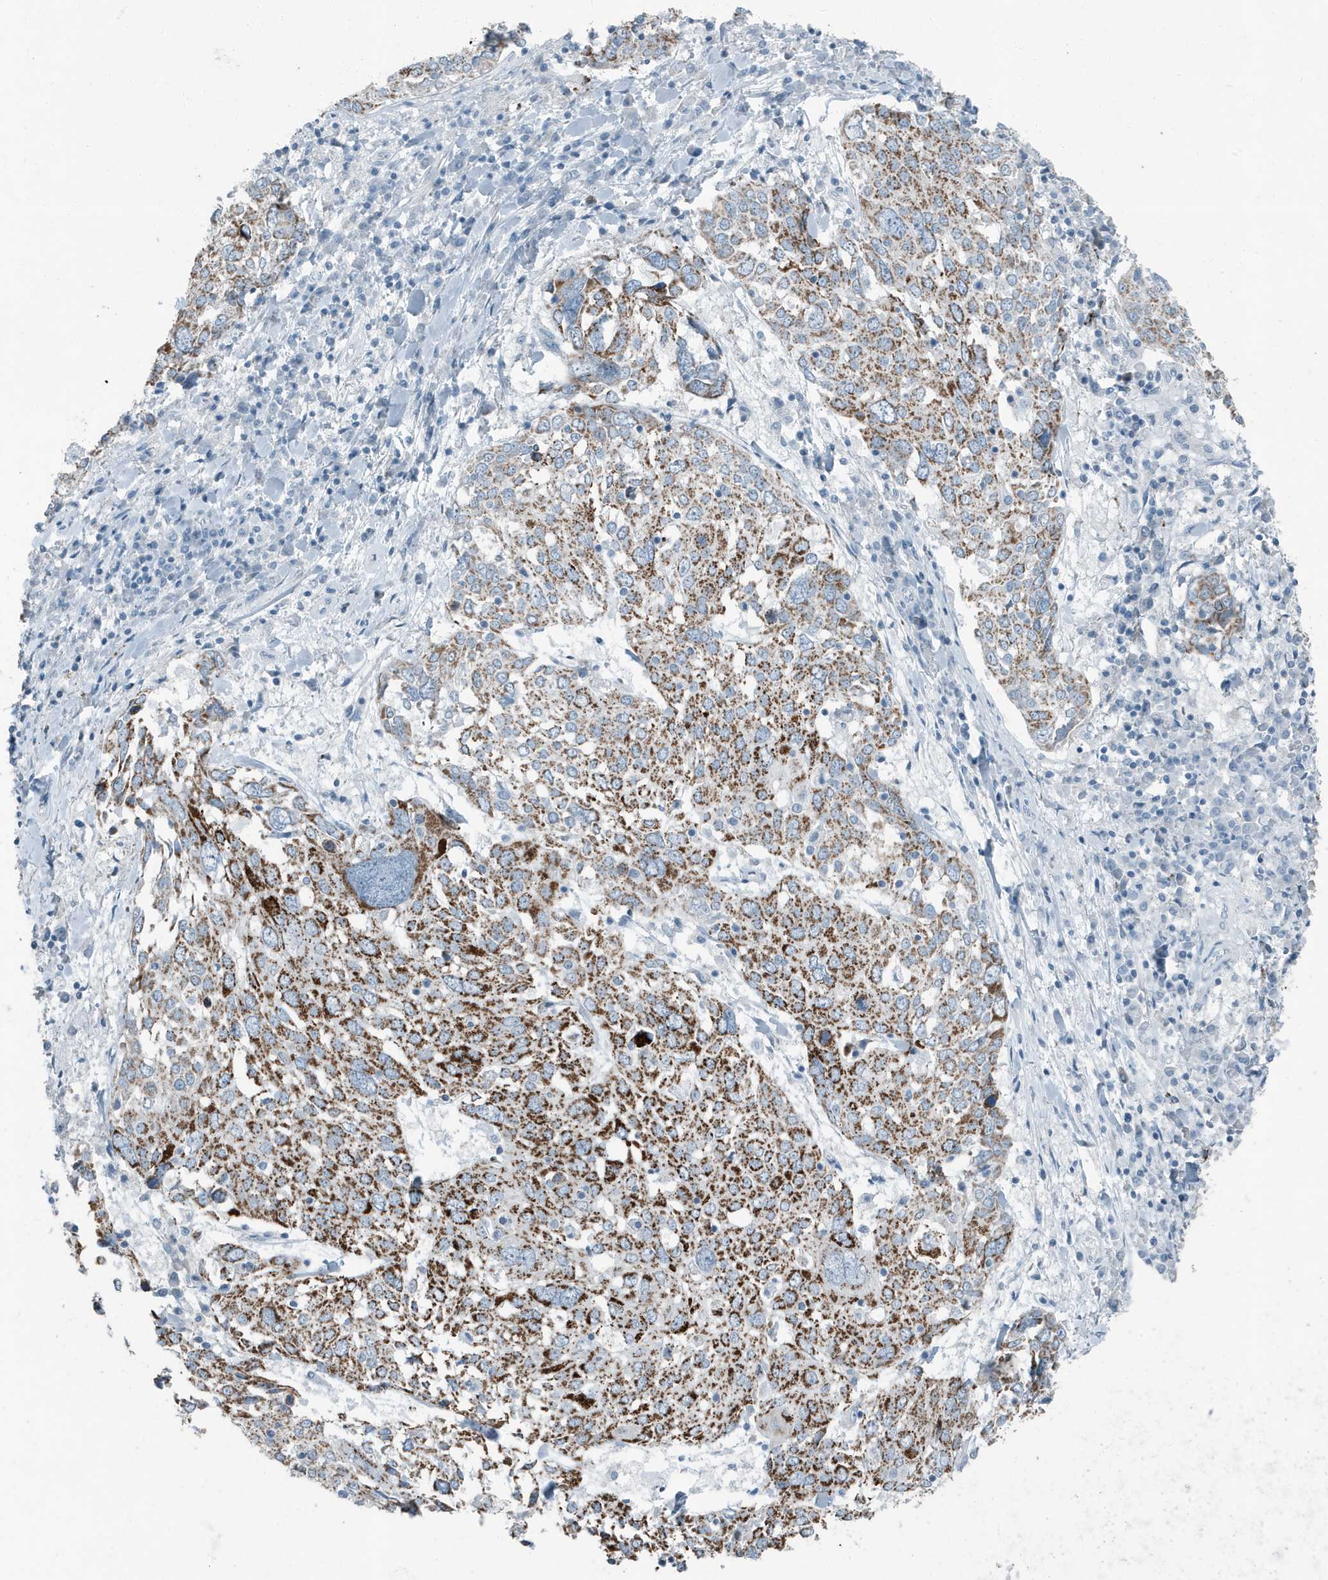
{"staining": {"intensity": "strong", "quantity": "25%-75%", "location": "cytoplasmic/membranous"}, "tissue": "lung cancer", "cell_type": "Tumor cells", "image_type": "cancer", "snomed": [{"axis": "morphology", "description": "Squamous cell carcinoma, NOS"}, {"axis": "topography", "description": "Lung"}], "caption": "This image exhibits IHC staining of human lung squamous cell carcinoma, with high strong cytoplasmic/membranous expression in approximately 25%-75% of tumor cells.", "gene": "FAM162A", "patient": {"sex": "male", "age": 65}}